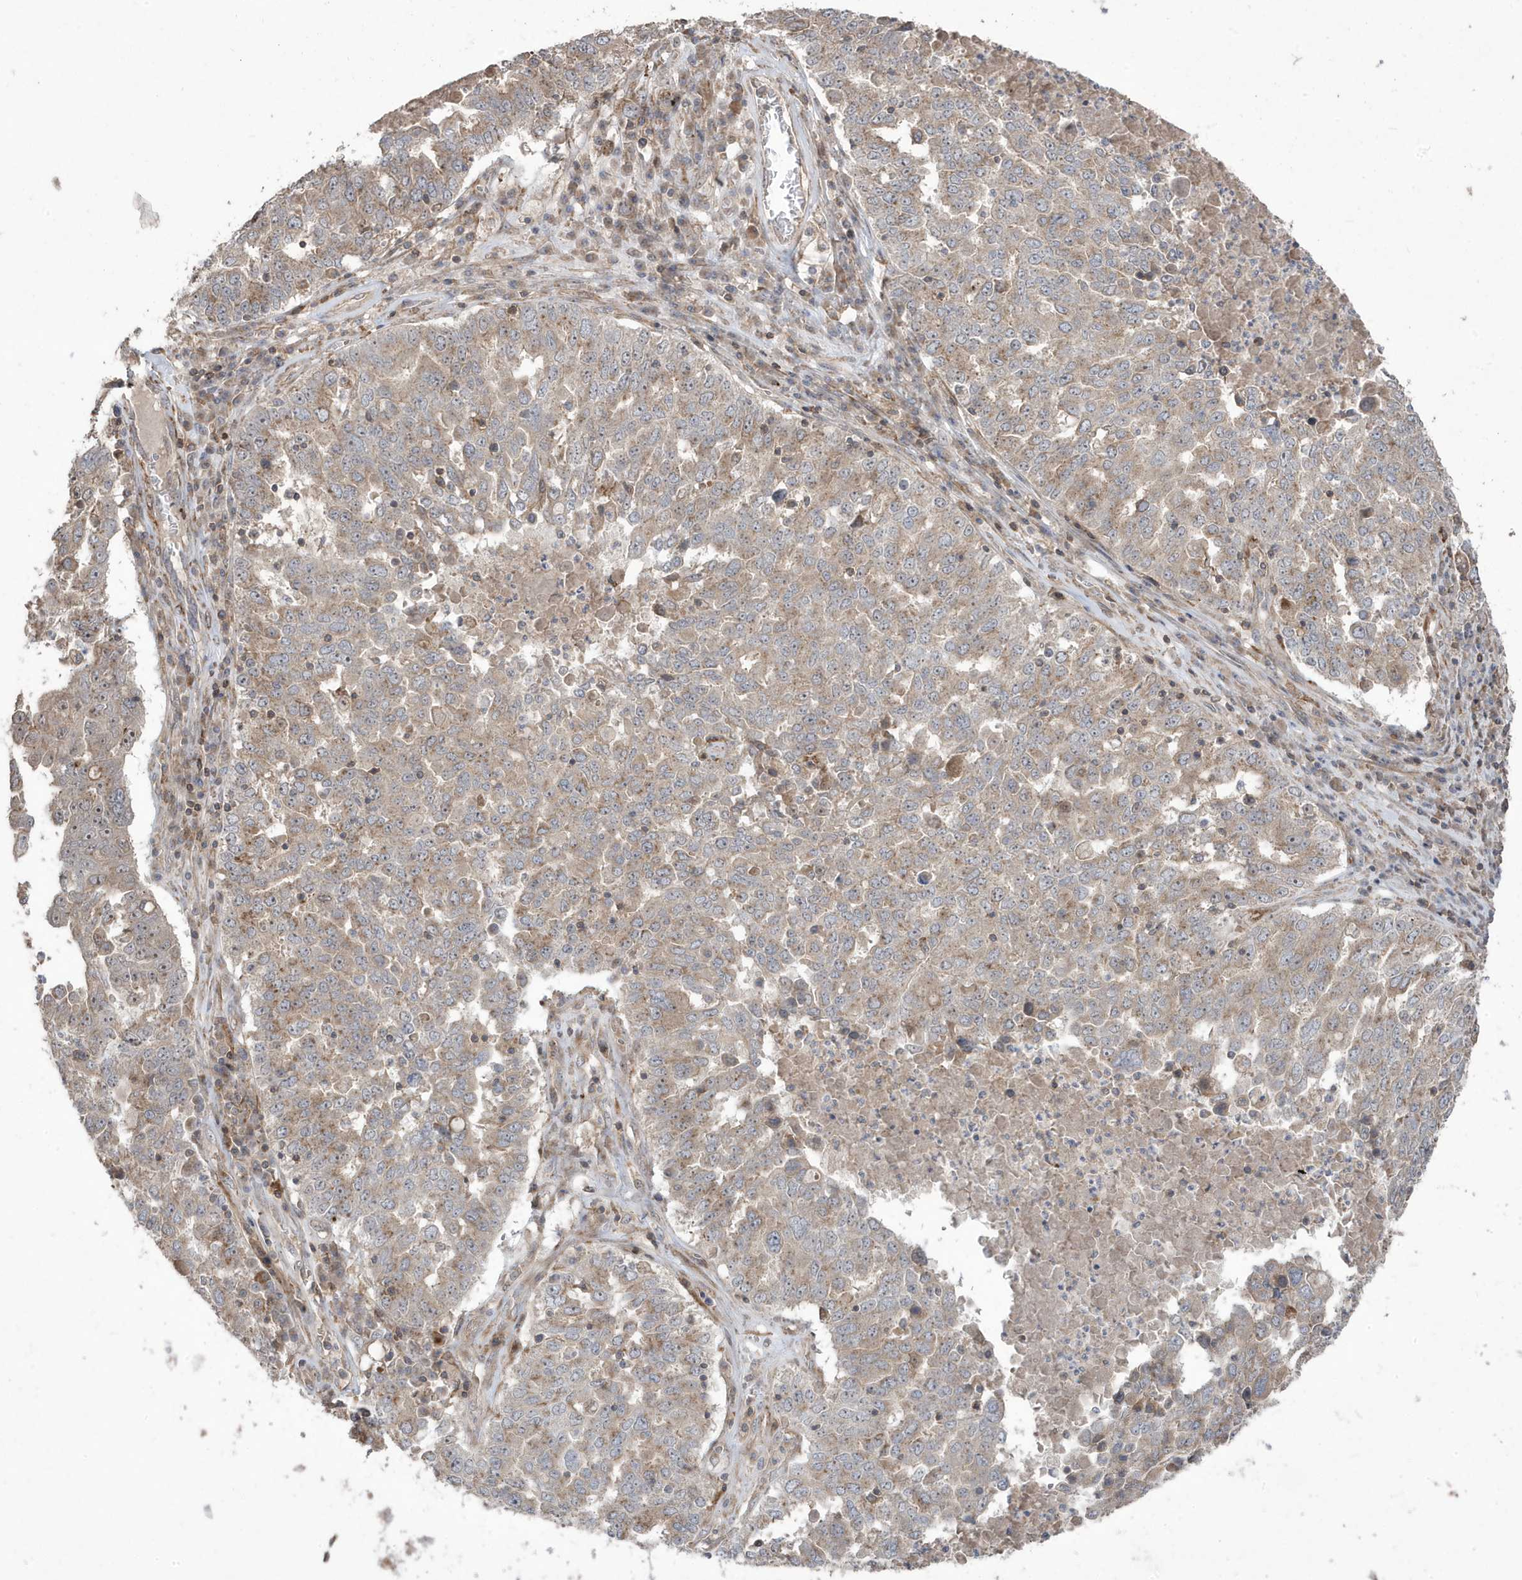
{"staining": {"intensity": "weak", "quantity": "25%-75%", "location": "cytoplasmic/membranous"}, "tissue": "ovarian cancer", "cell_type": "Tumor cells", "image_type": "cancer", "snomed": [{"axis": "morphology", "description": "Carcinoma, endometroid"}, {"axis": "topography", "description": "Ovary"}], "caption": "An image showing weak cytoplasmic/membranous expression in approximately 25%-75% of tumor cells in ovarian cancer (endometroid carcinoma), as visualized by brown immunohistochemical staining.", "gene": "CETN3", "patient": {"sex": "female", "age": 62}}